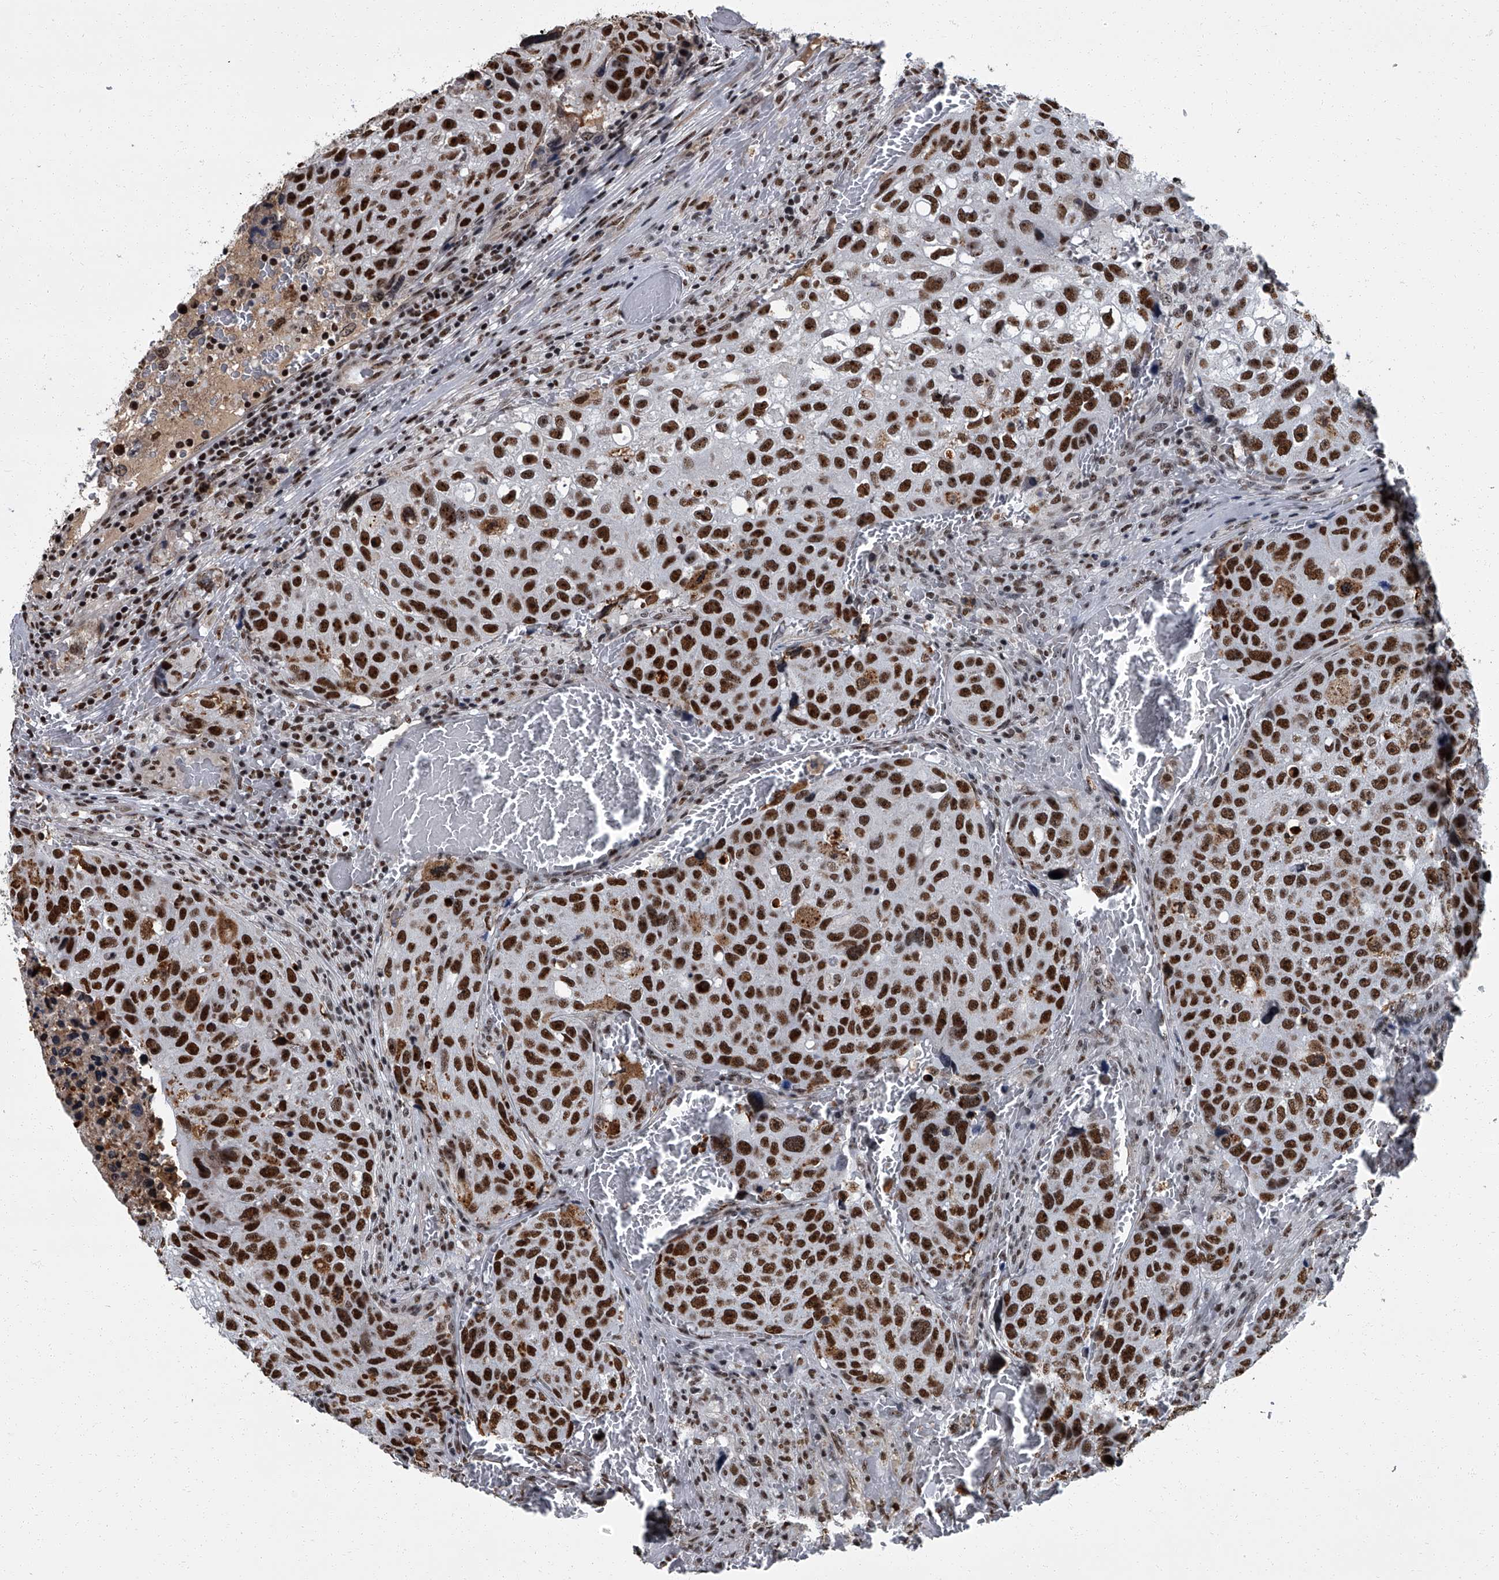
{"staining": {"intensity": "strong", "quantity": ">75%", "location": "nuclear"}, "tissue": "urothelial cancer", "cell_type": "Tumor cells", "image_type": "cancer", "snomed": [{"axis": "morphology", "description": "Urothelial carcinoma, High grade"}, {"axis": "topography", "description": "Lymph node"}, {"axis": "topography", "description": "Urinary bladder"}], "caption": "Human high-grade urothelial carcinoma stained with a brown dye demonstrates strong nuclear positive staining in approximately >75% of tumor cells.", "gene": "ZNF518B", "patient": {"sex": "male", "age": 51}}